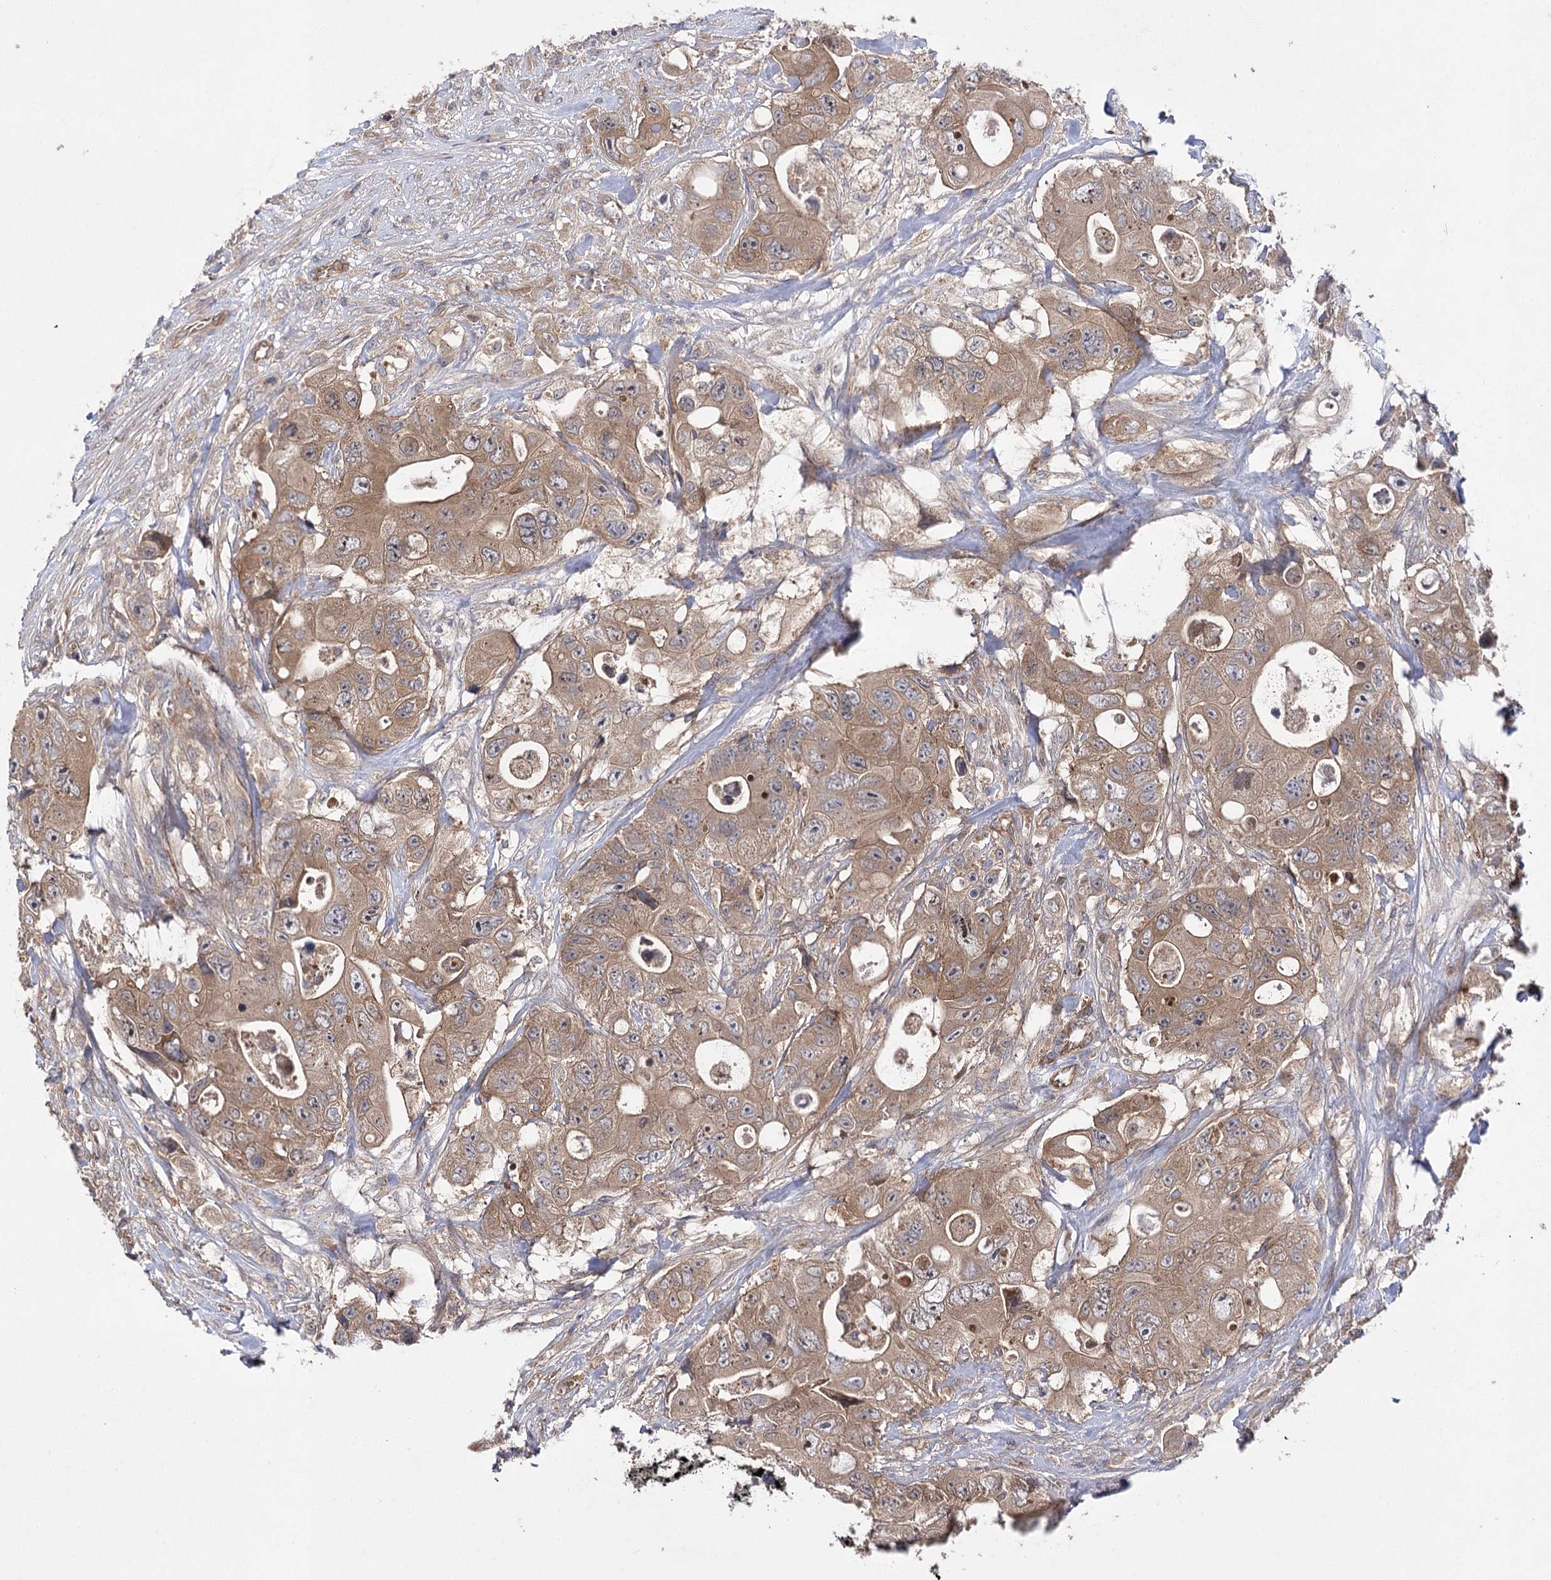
{"staining": {"intensity": "moderate", "quantity": ">75%", "location": "cytoplasmic/membranous"}, "tissue": "colorectal cancer", "cell_type": "Tumor cells", "image_type": "cancer", "snomed": [{"axis": "morphology", "description": "Adenocarcinoma, NOS"}, {"axis": "topography", "description": "Colon"}], "caption": "DAB immunohistochemical staining of adenocarcinoma (colorectal) reveals moderate cytoplasmic/membranous protein positivity in about >75% of tumor cells.", "gene": "BCR", "patient": {"sex": "female", "age": 46}}